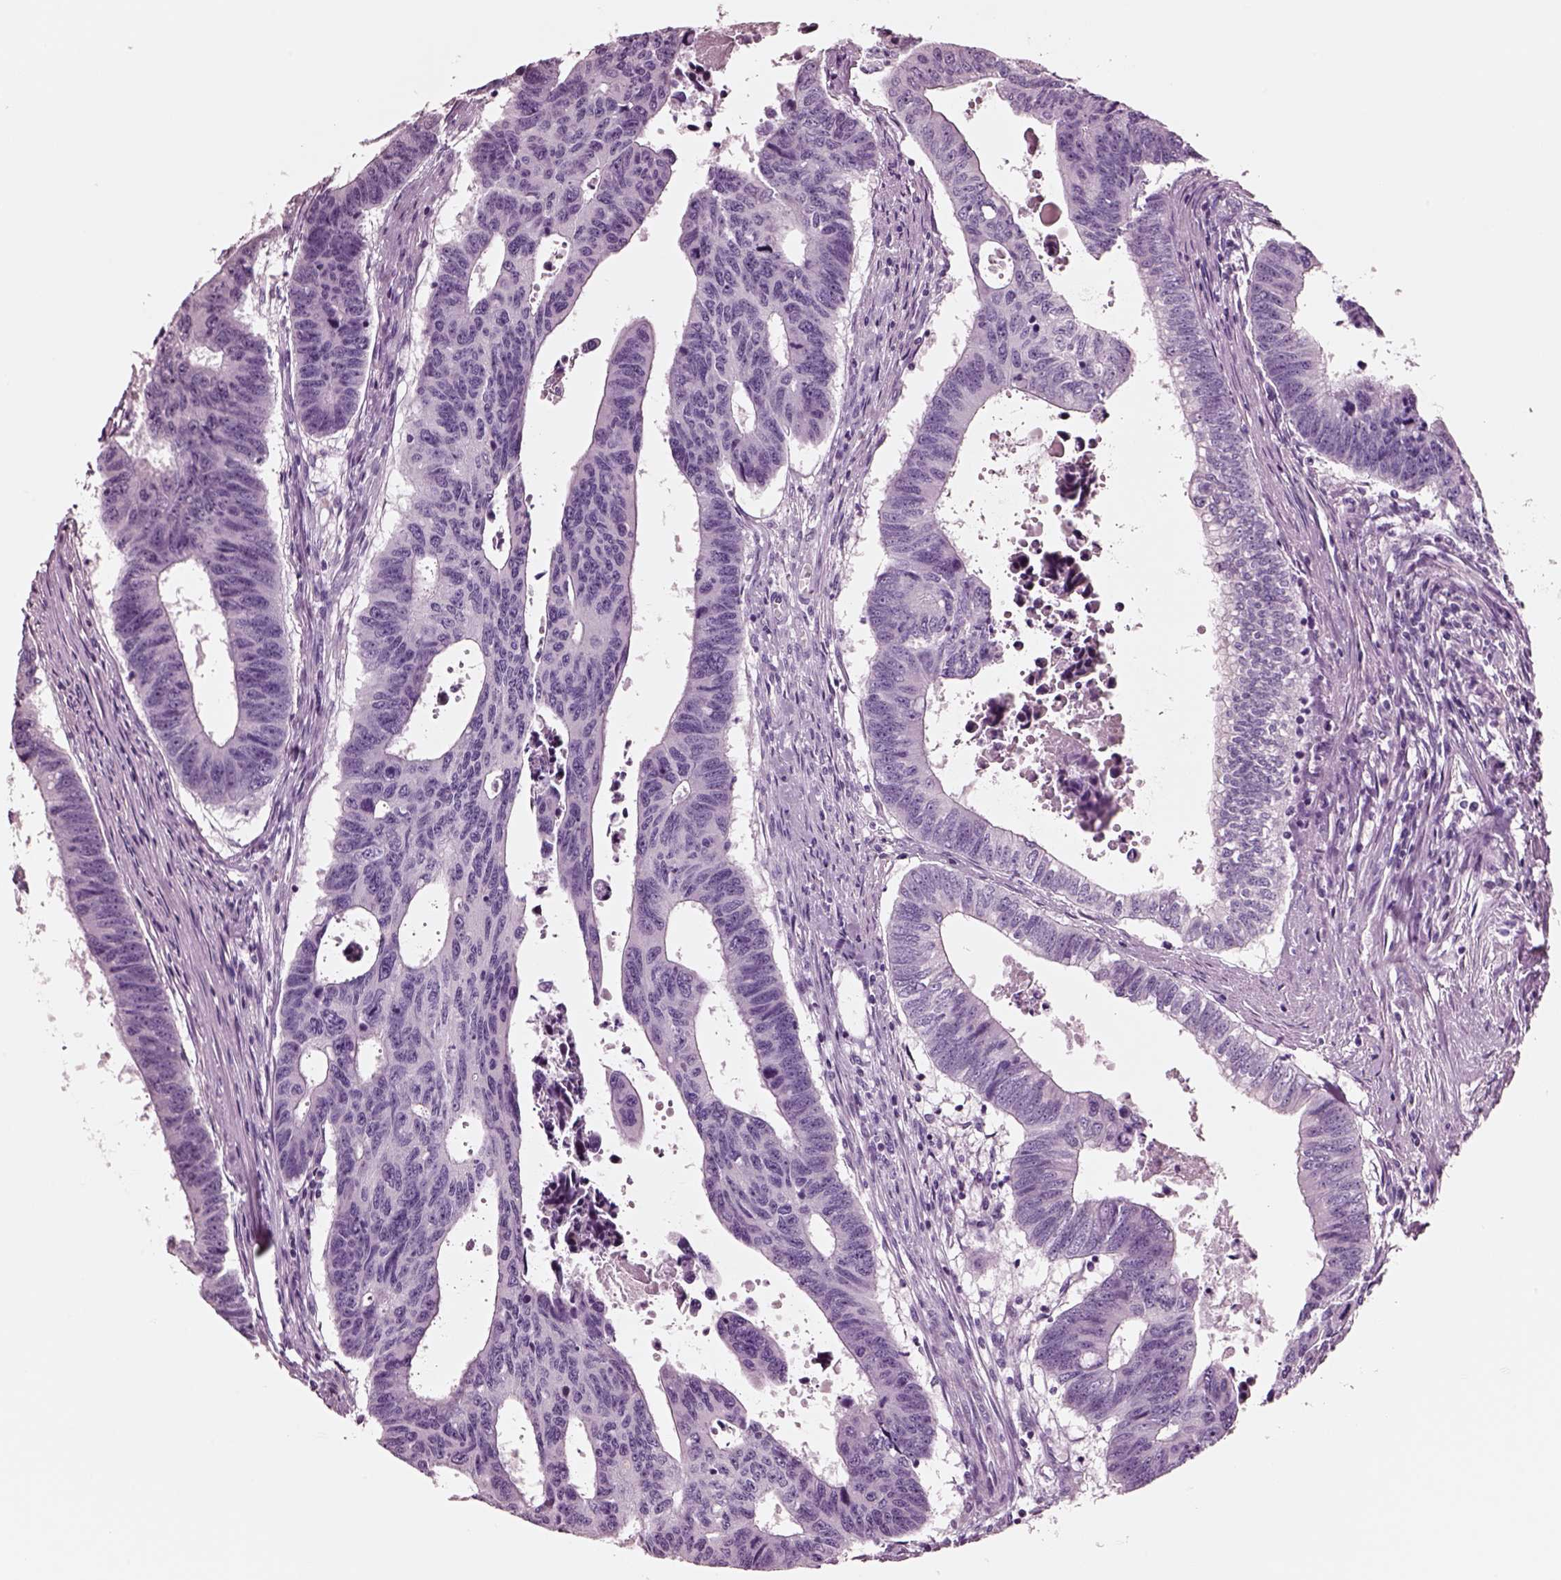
{"staining": {"intensity": "negative", "quantity": "none", "location": "none"}, "tissue": "colorectal cancer", "cell_type": "Tumor cells", "image_type": "cancer", "snomed": [{"axis": "morphology", "description": "Adenocarcinoma, NOS"}, {"axis": "topography", "description": "Rectum"}], "caption": "Tumor cells are negative for protein expression in human colorectal cancer. The staining was performed using DAB (3,3'-diaminobenzidine) to visualize the protein expression in brown, while the nuclei were stained in blue with hematoxylin (Magnification: 20x).", "gene": "NMRK2", "patient": {"sex": "female", "age": 85}}